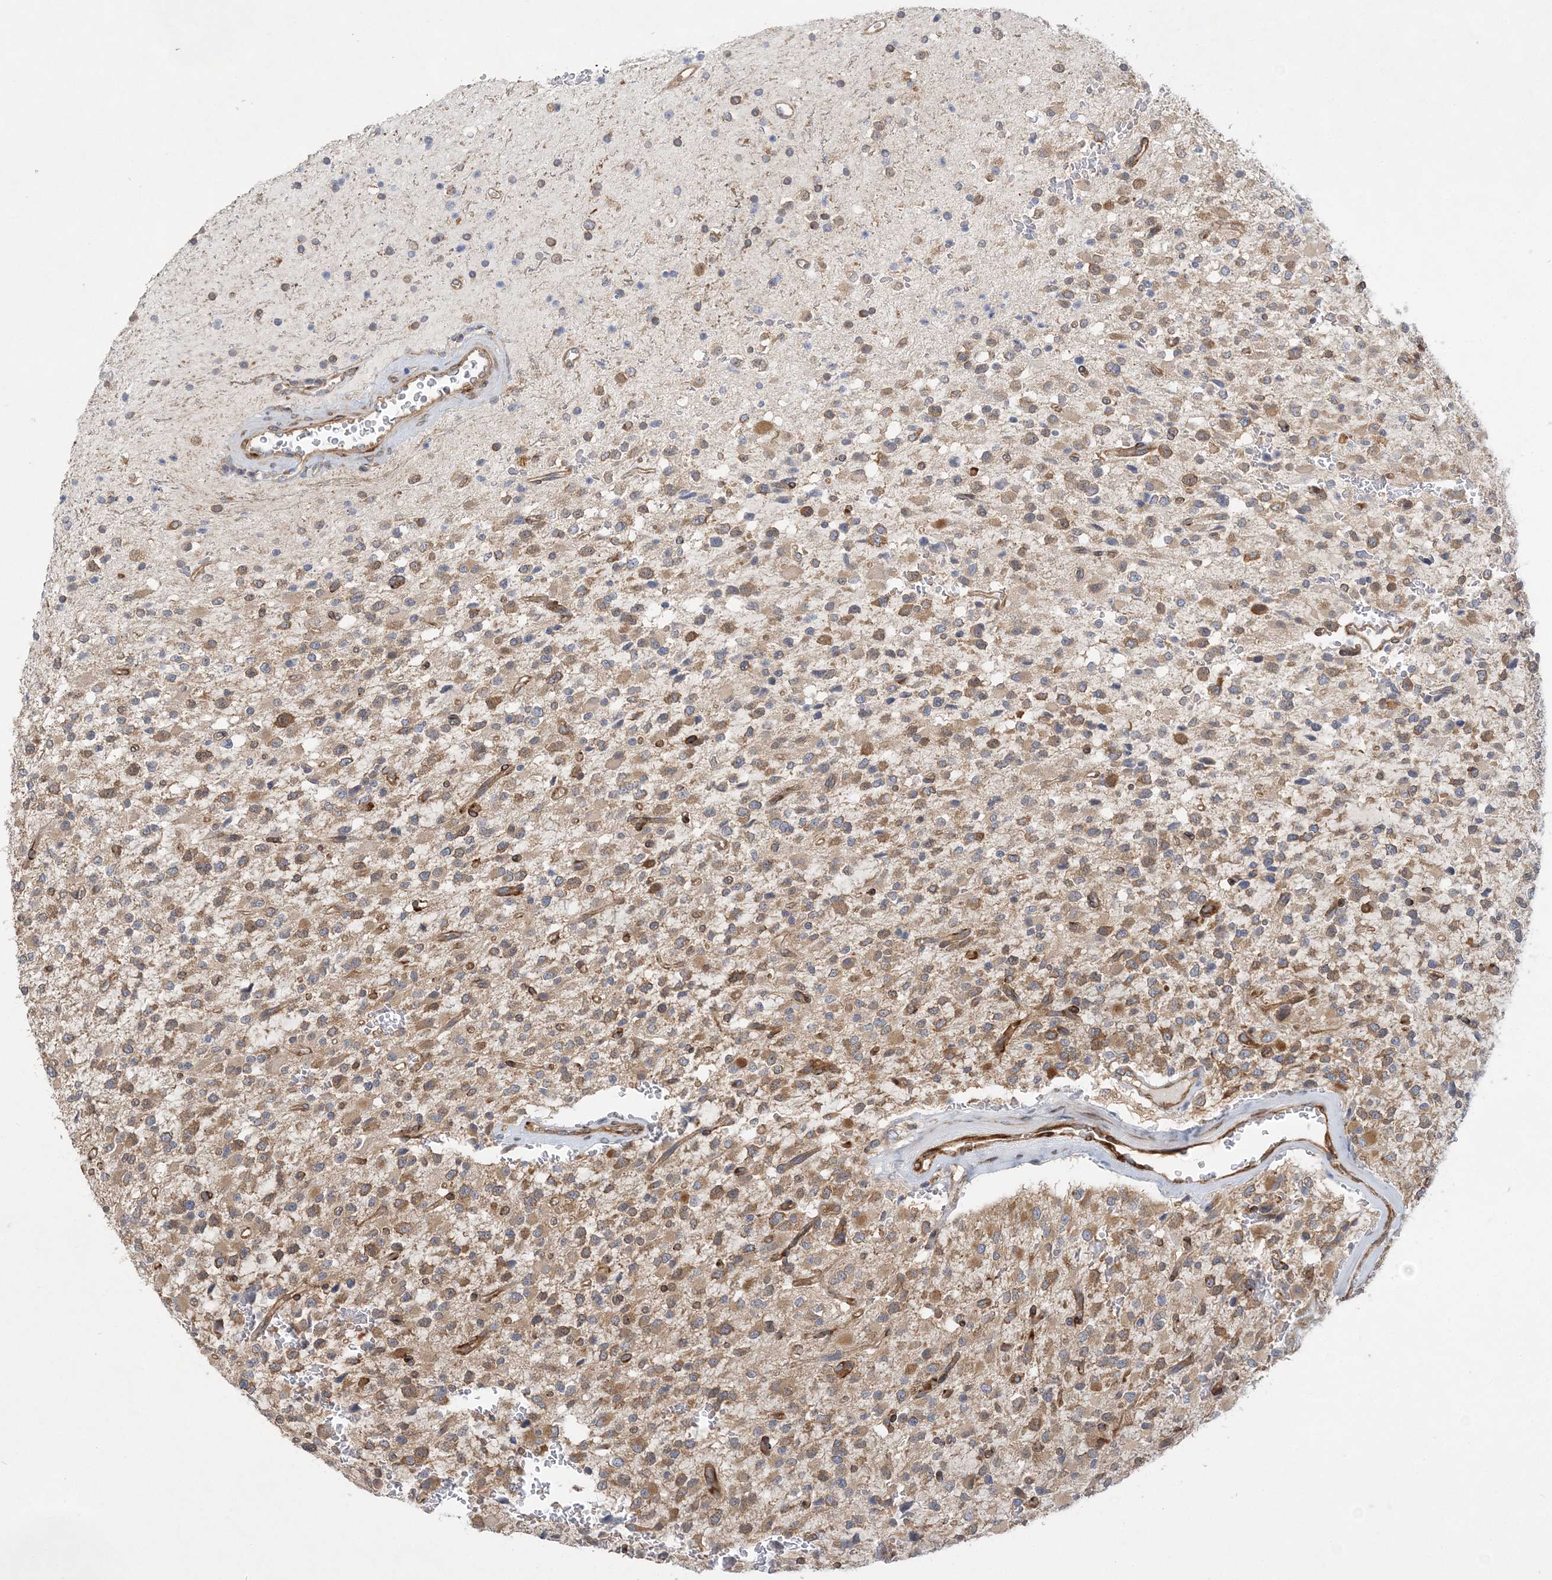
{"staining": {"intensity": "moderate", "quantity": "25%-75%", "location": "cytoplasmic/membranous"}, "tissue": "glioma", "cell_type": "Tumor cells", "image_type": "cancer", "snomed": [{"axis": "morphology", "description": "Glioma, malignant, High grade"}, {"axis": "topography", "description": "Brain"}], "caption": "Tumor cells reveal medium levels of moderate cytoplasmic/membranous expression in approximately 25%-75% of cells in human glioma. The protein of interest is shown in brown color, while the nuclei are stained blue.", "gene": "MAP4K5", "patient": {"sex": "male", "age": 34}}